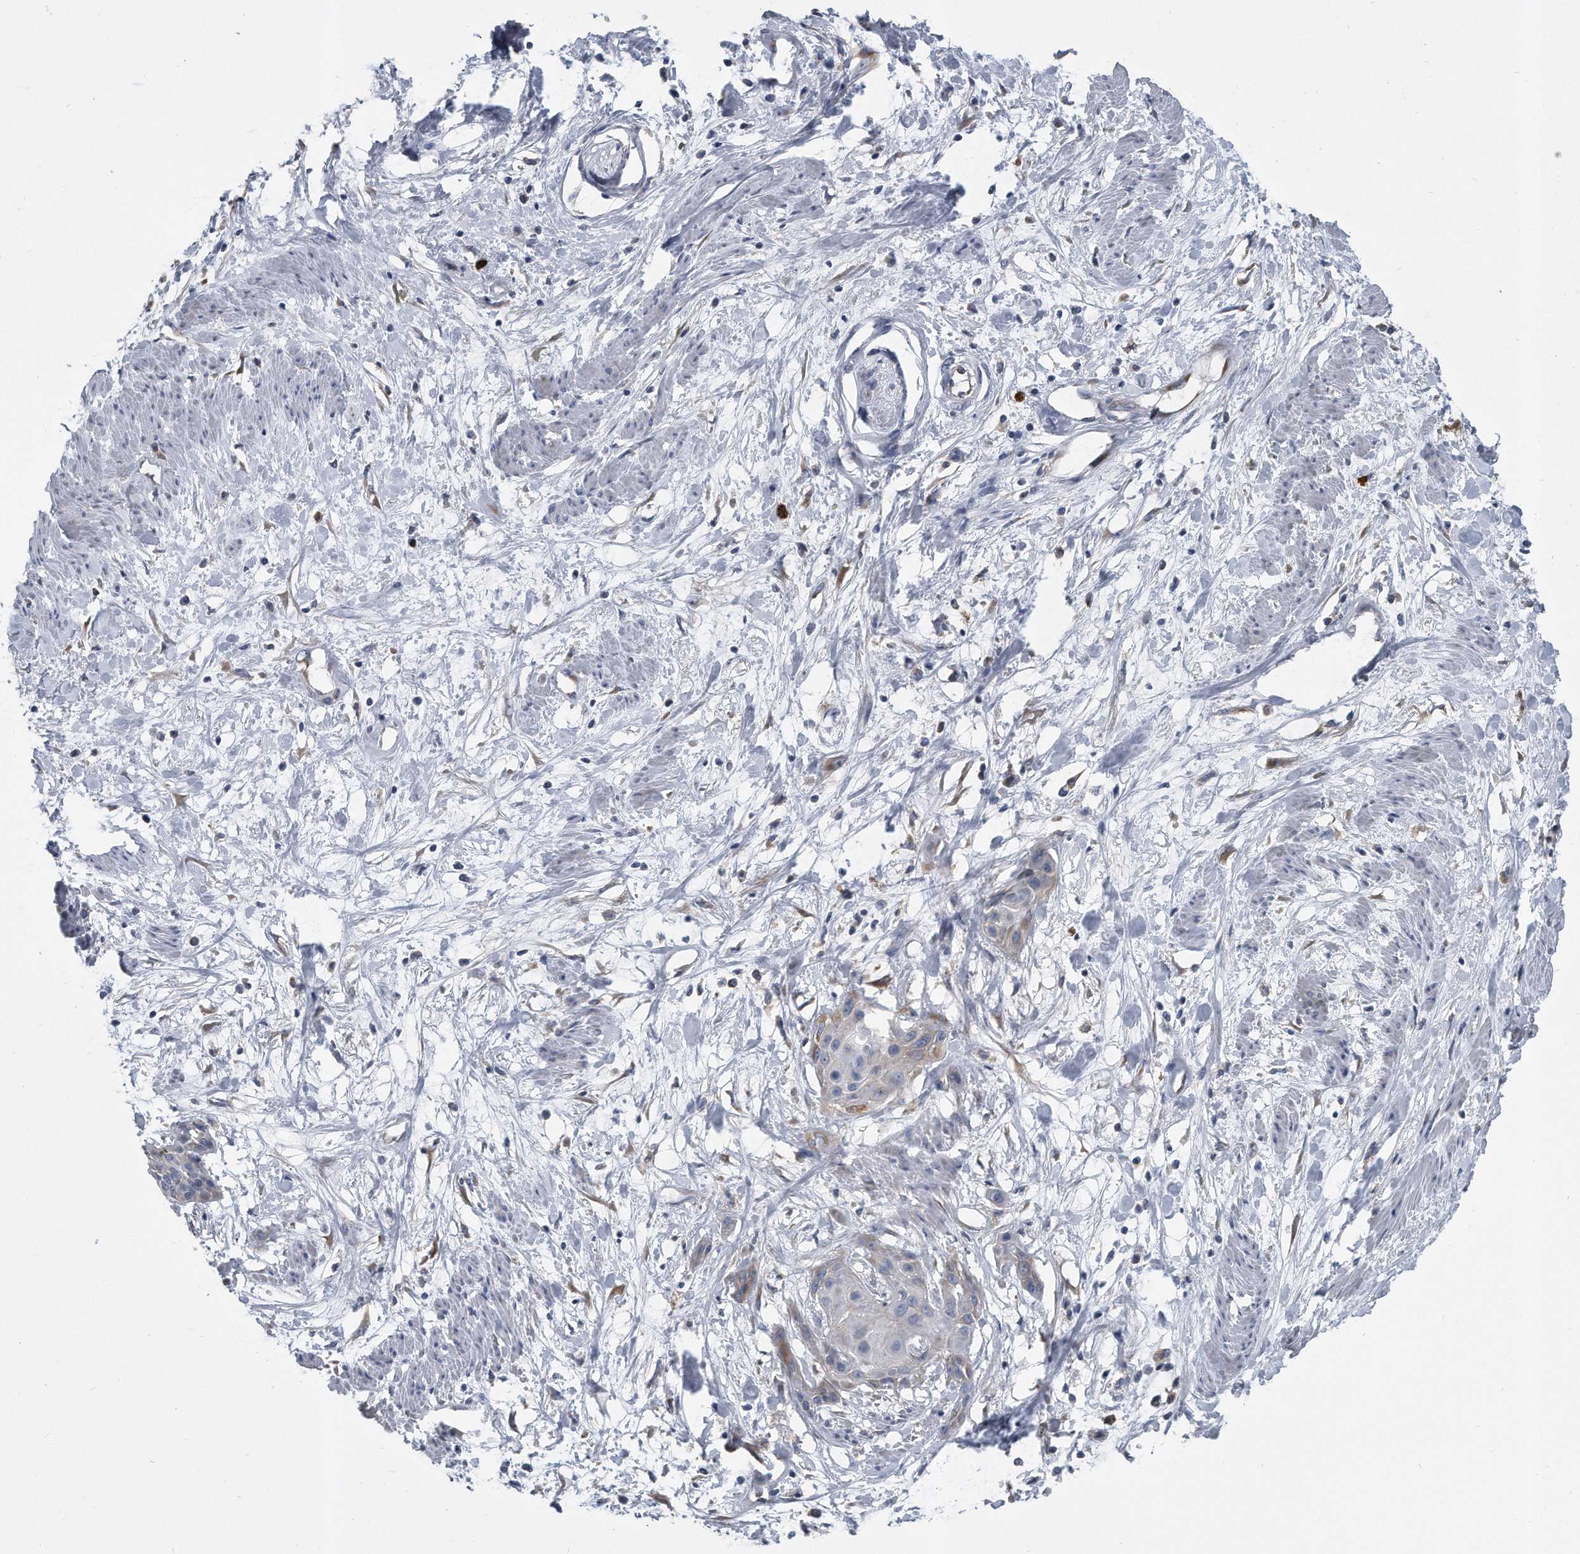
{"staining": {"intensity": "weak", "quantity": "<25%", "location": "cytoplasmic/membranous"}, "tissue": "cervical cancer", "cell_type": "Tumor cells", "image_type": "cancer", "snomed": [{"axis": "morphology", "description": "Squamous cell carcinoma, NOS"}, {"axis": "topography", "description": "Cervix"}], "caption": "This photomicrograph is of cervical cancer stained with immunohistochemistry (IHC) to label a protein in brown with the nuclei are counter-stained blue. There is no positivity in tumor cells. The staining was performed using DAB (3,3'-diaminobenzidine) to visualize the protein expression in brown, while the nuclei were stained in blue with hematoxylin (Magnification: 20x).", "gene": "CCDC47", "patient": {"sex": "female", "age": 57}}